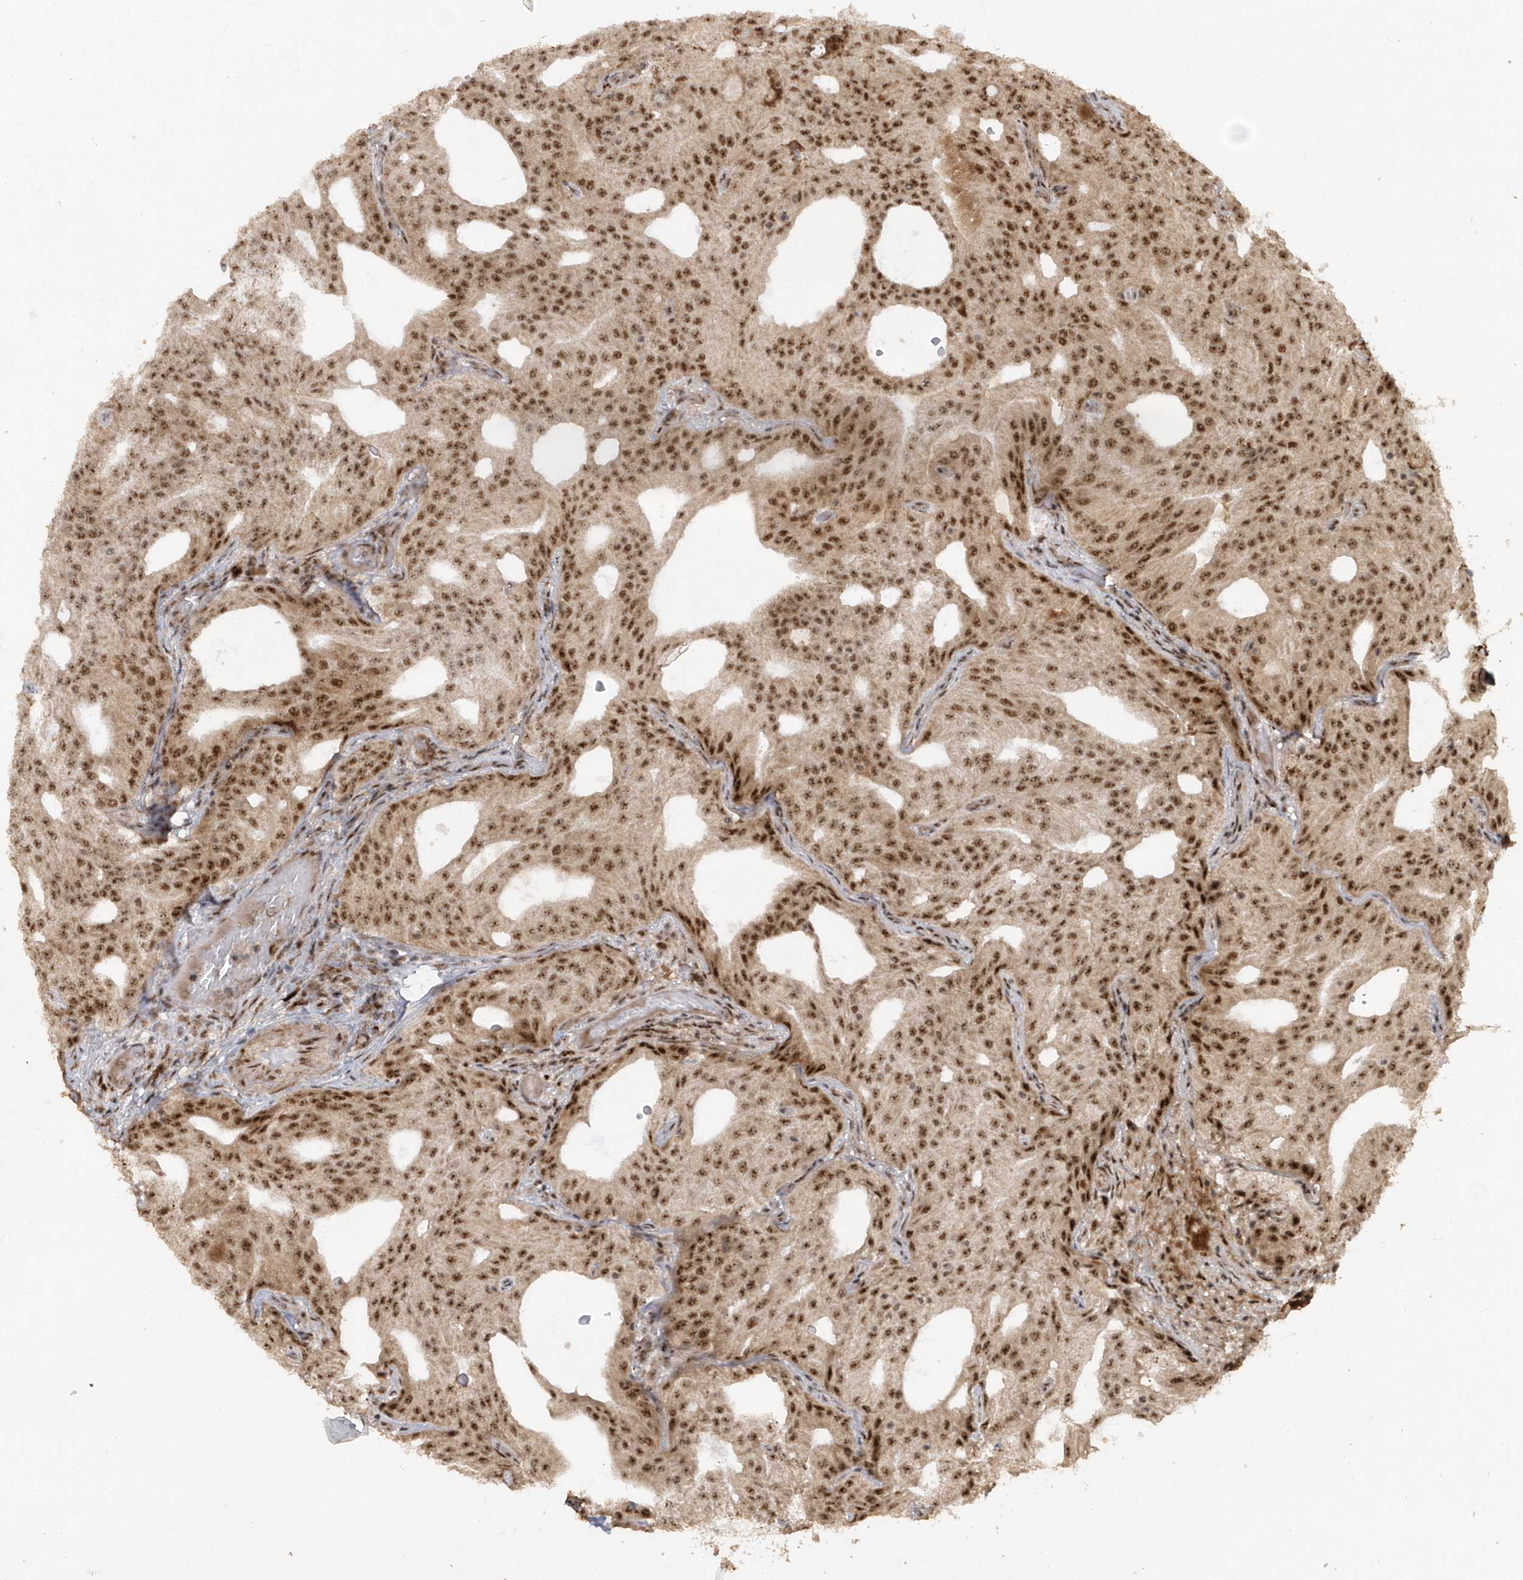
{"staining": {"intensity": "strong", "quantity": ">75%", "location": "nuclear"}, "tissue": "prostate cancer", "cell_type": "Tumor cells", "image_type": "cancer", "snomed": [{"axis": "morphology", "description": "Adenocarcinoma, Low grade"}, {"axis": "topography", "description": "Prostate"}], "caption": "Strong nuclear staining is appreciated in about >75% of tumor cells in prostate cancer.", "gene": "POLR3B", "patient": {"sex": "male", "age": 88}}